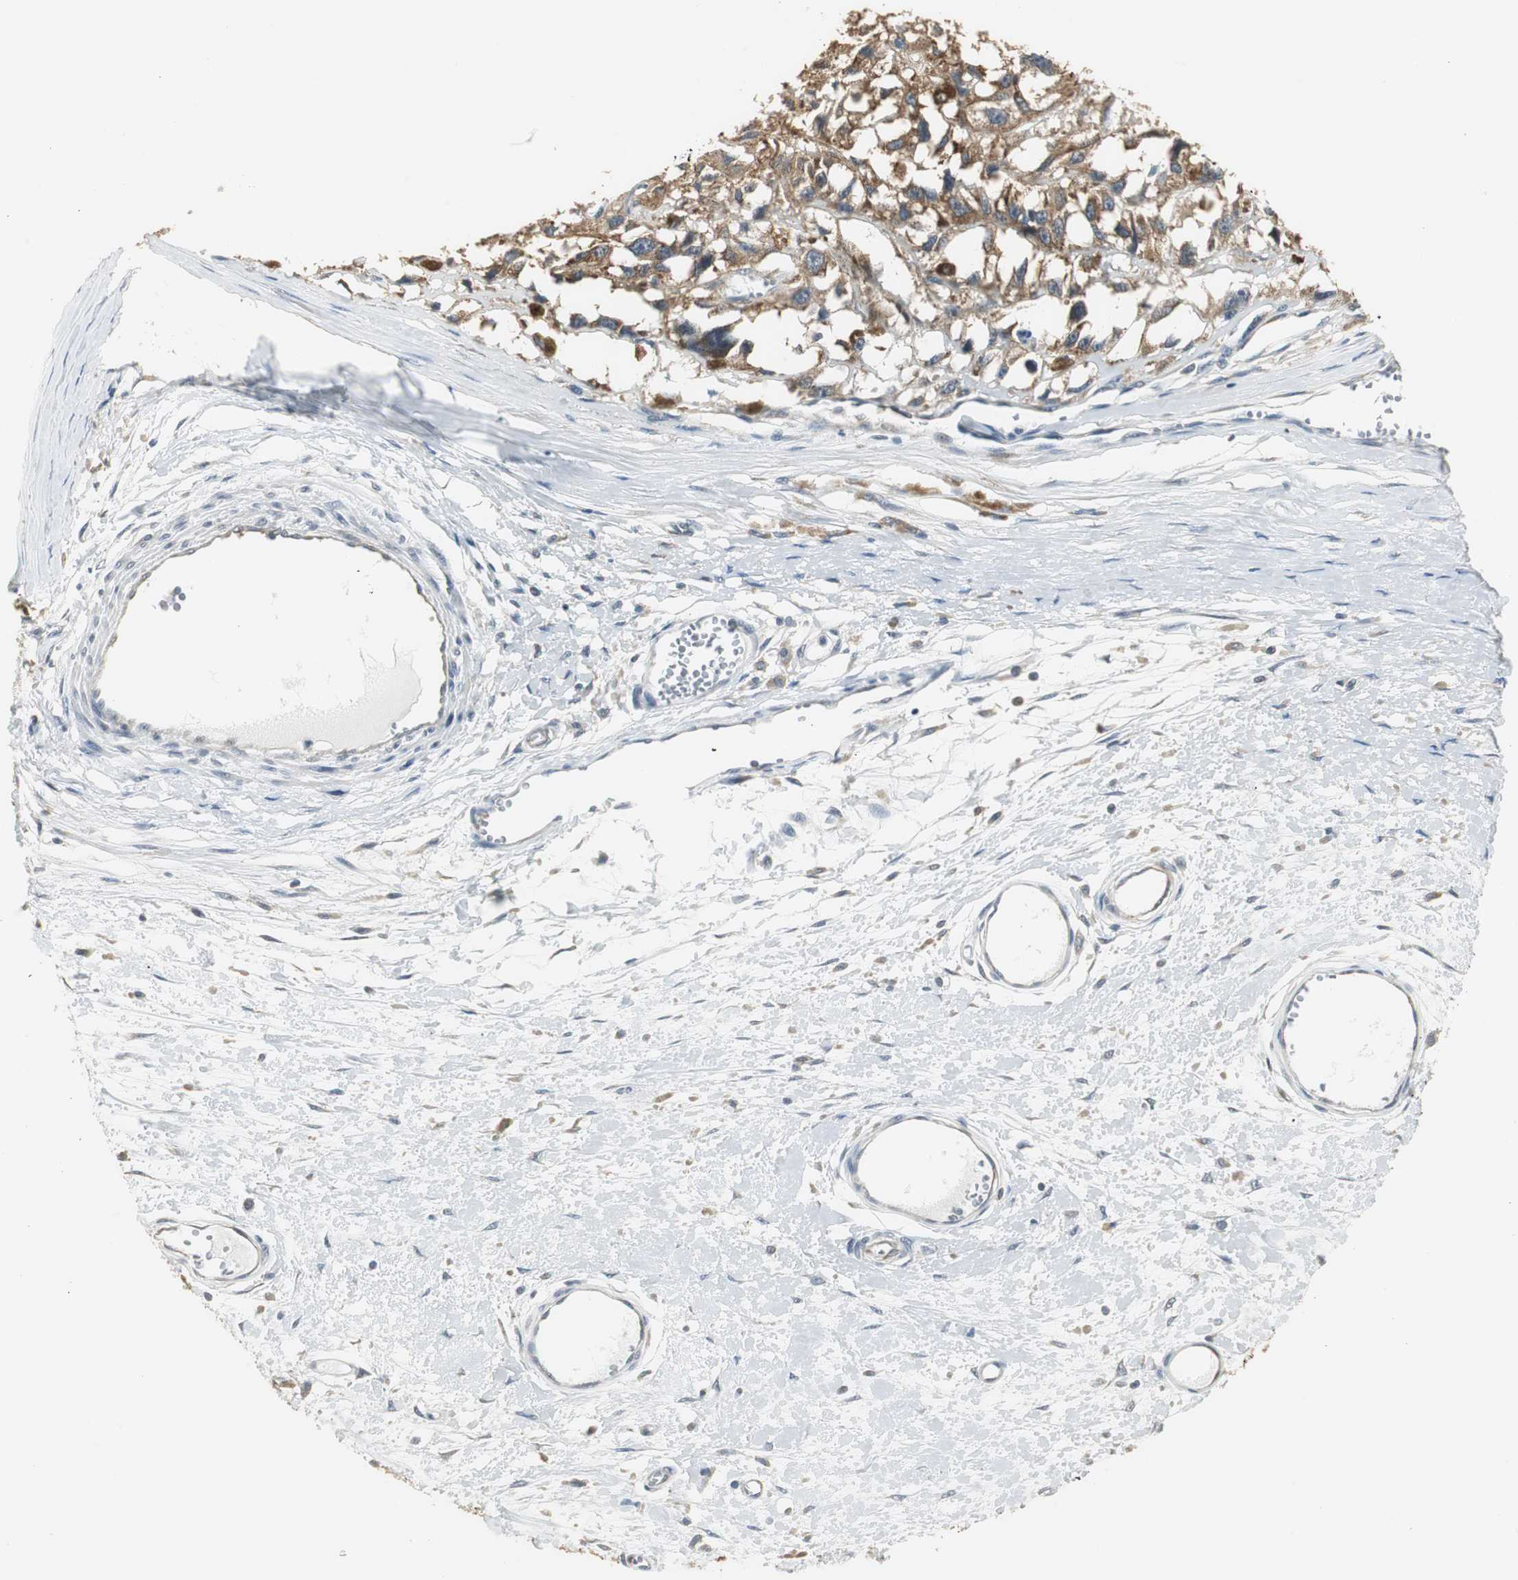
{"staining": {"intensity": "weak", "quantity": ">75%", "location": "cytoplasmic/membranous"}, "tissue": "melanoma", "cell_type": "Tumor cells", "image_type": "cancer", "snomed": [{"axis": "morphology", "description": "Malignant melanoma, Metastatic site"}, {"axis": "topography", "description": "Lymph node"}], "caption": "Tumor cells demonstrate weak cytoplasmic/membranous positivity in about >75% of cells in melanoma. The protein of interest is stained brown, and the nuclei are stained in blue (DAB IHC with brightfield microscopy, high magnification).", "gene": "CCT5", "patient": {"sex": "male", "age": 59}}